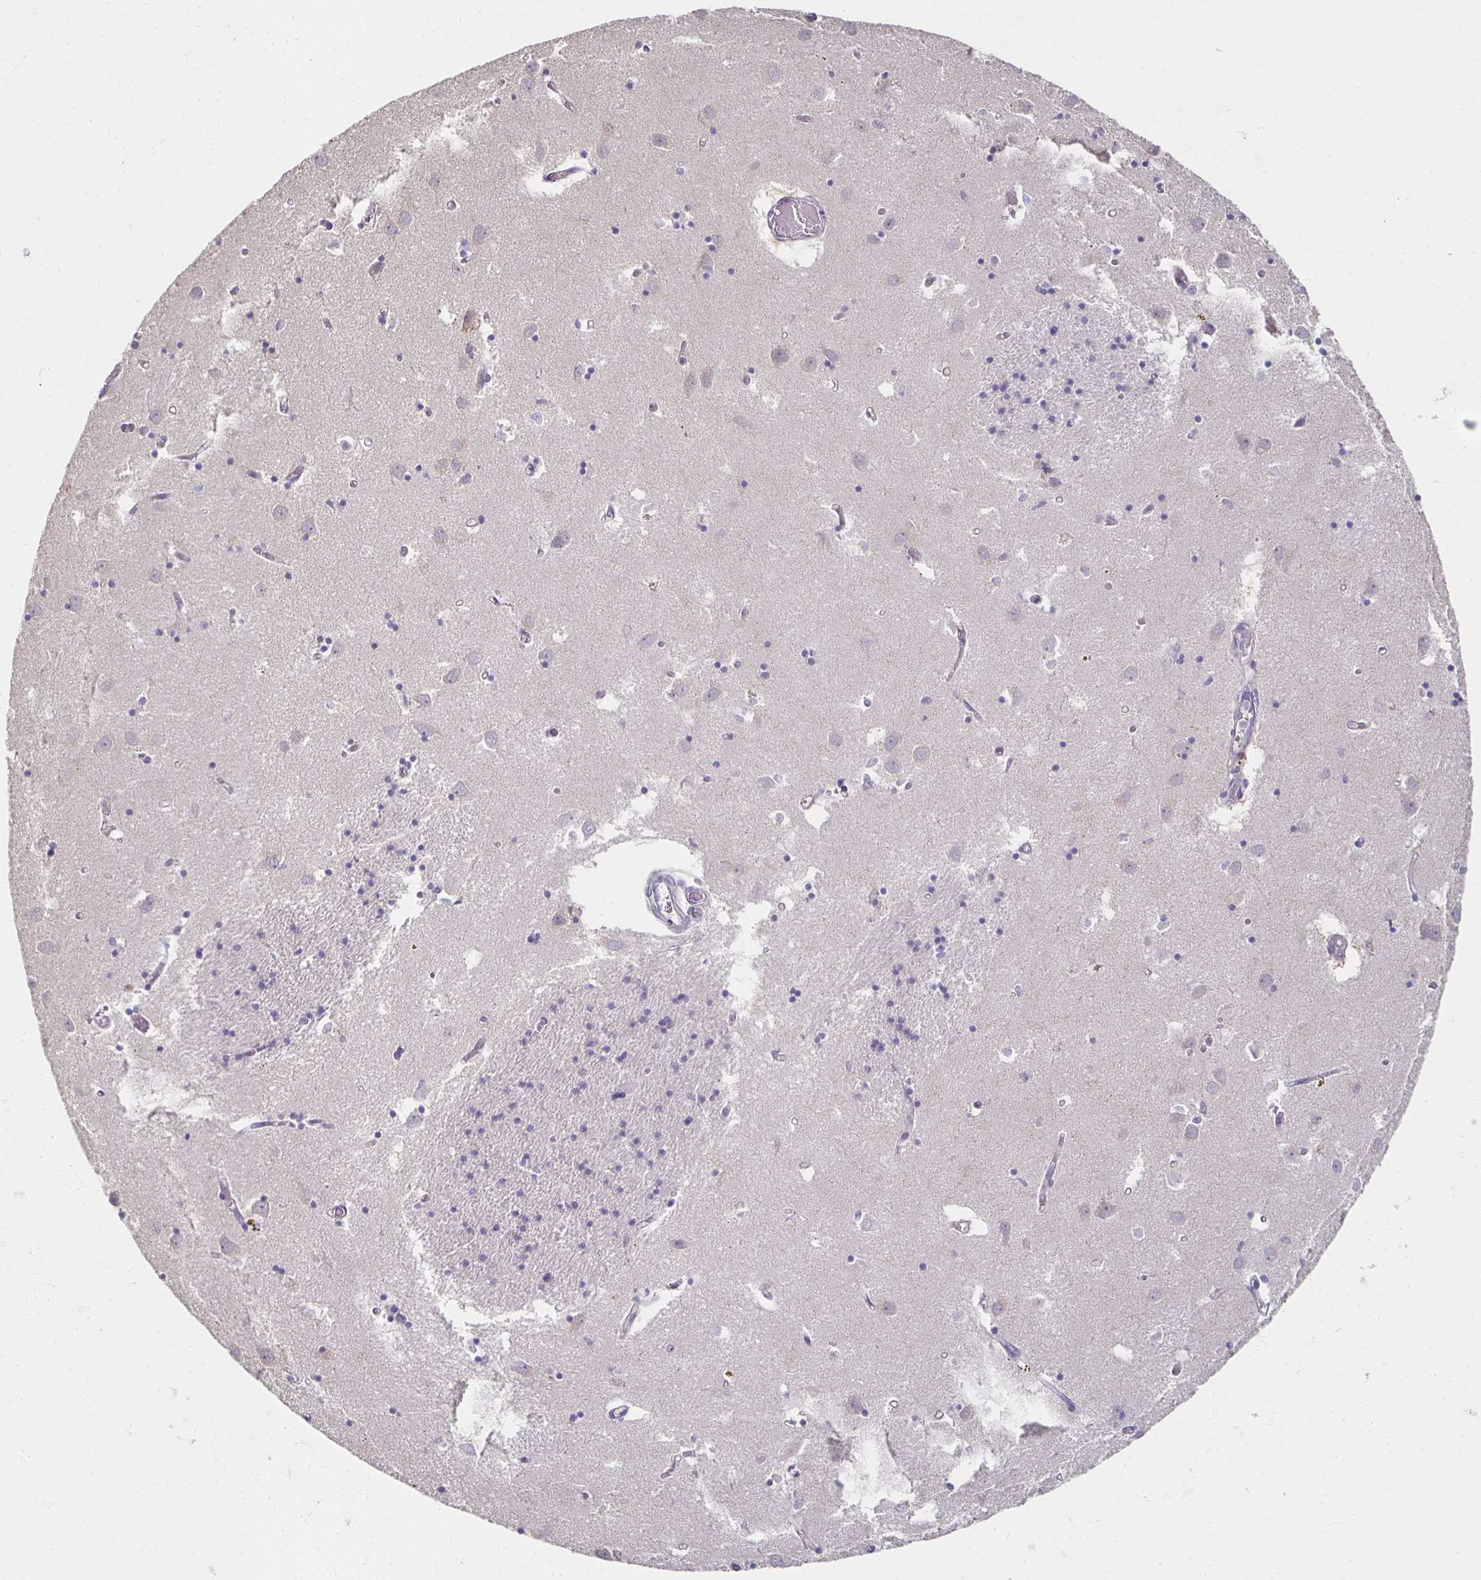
{"staining": {"intensity": "negative", "quantity": "none", "location": "none"}, "tissue": "caudate", "cell_type": "Glial cells", "image_type": "normal", "snomed": [{"axis": "morphology", "description": "Normal tissue, NOS"}, {"axis": "topography", "description": "Lateral ventricle wall"}], "caption": "Human caudate stained for a protein using IHC demonstrates no expression in glial cells.", "gene": "ZNF692", "patient": {"sex": "male", "age": 70}}